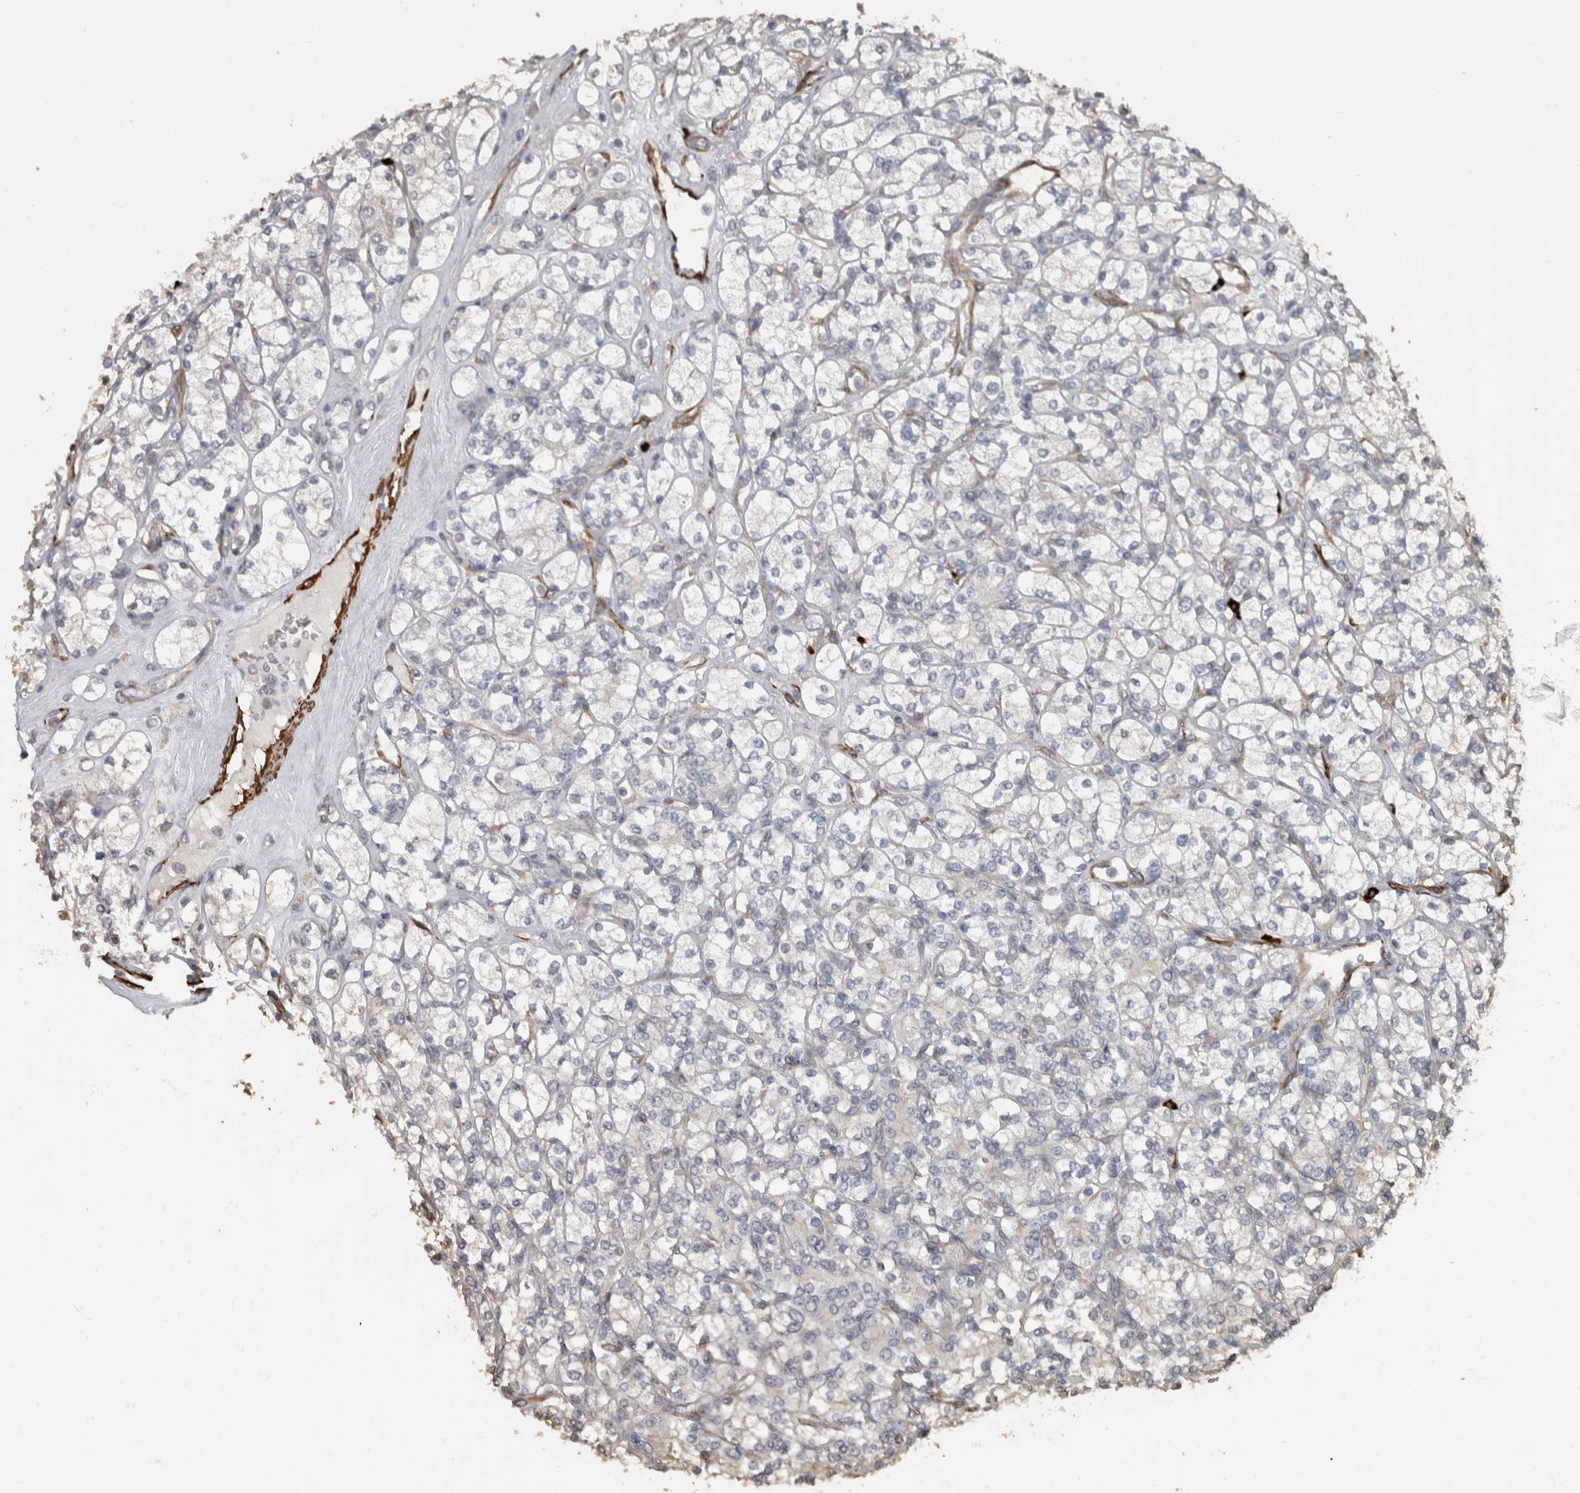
{"staining": {"intensity": "negative", "quantity": "none", "location": "none"}, "tissue": "renal cancer", "cell_type": "Tumor cells", "image_type": "cancer", "snomed": [{"axis": "morphology", "description": "Adenocarcinoma, NOS"}, {"axis": "topography", "description": "Kidney"}], "caption": "There is no significant expression in tumor cells of renal adenocarcinoma.", "gene": "MASTL", "patient": {"sex": "male", "age": 77}}